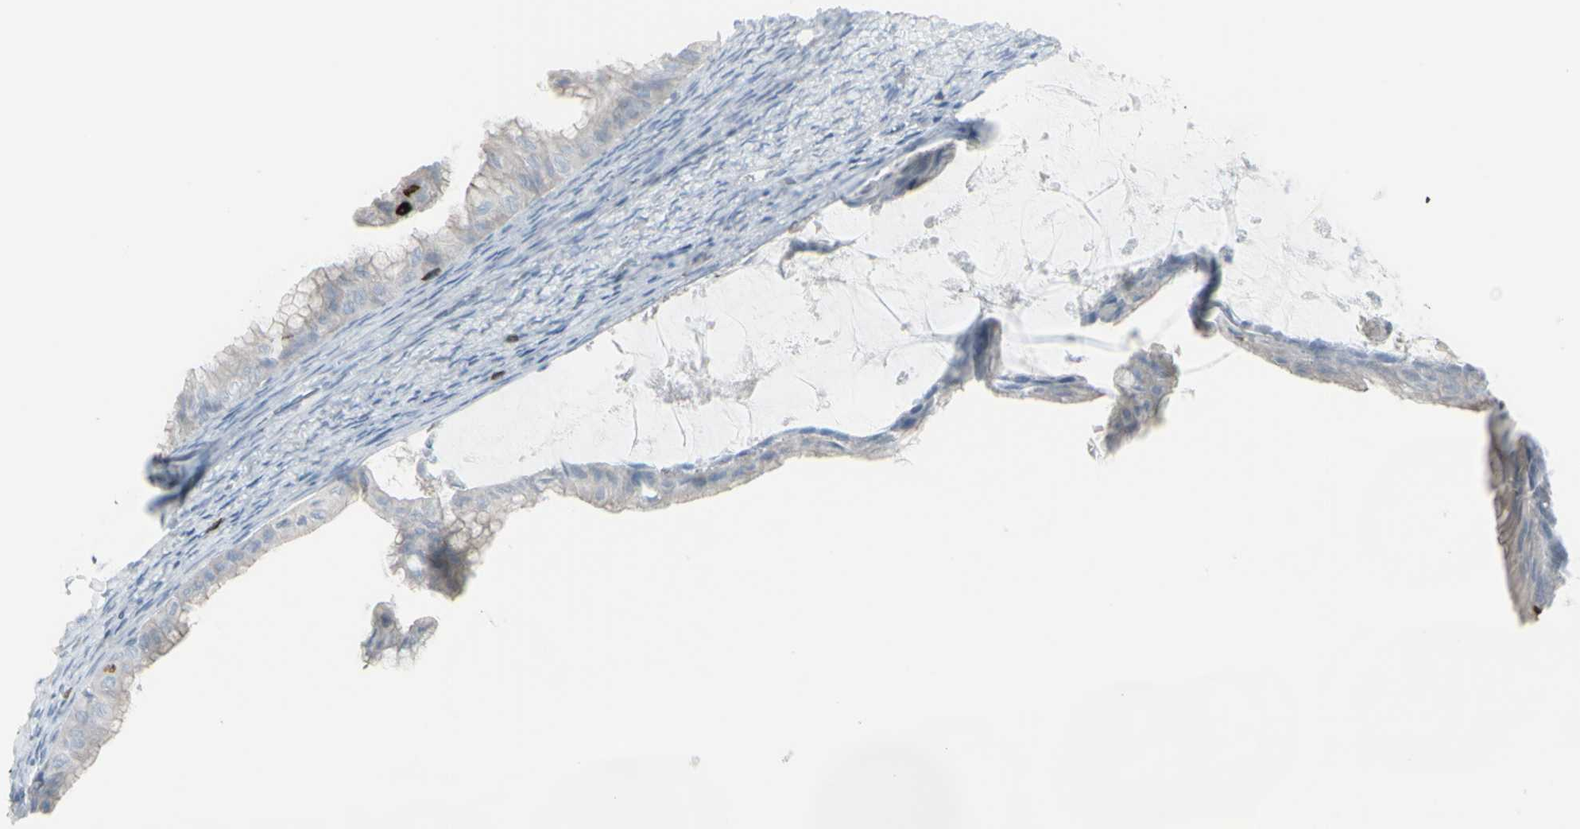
{"staining": {"intensity": "negative", "quantity": "none", "location": "none"}, "tissue": "ovarian cancer", "cell_type": "Tumor cells", "image_type": "cancer", "snomed": [{"axis": "morphology", "description": "Cystadenocarcinoma, mucinous, NOS"}, {"axis": "topography", "description": "Ovary"}], "caption": "This is a histopathology image of immunohistochemistry staining of ovarian mucinous cystadenocarcinoma, which shows no positivity in tumor cells.", "gene": "CD247", "patient": {"sex": "female", "age": 61}}